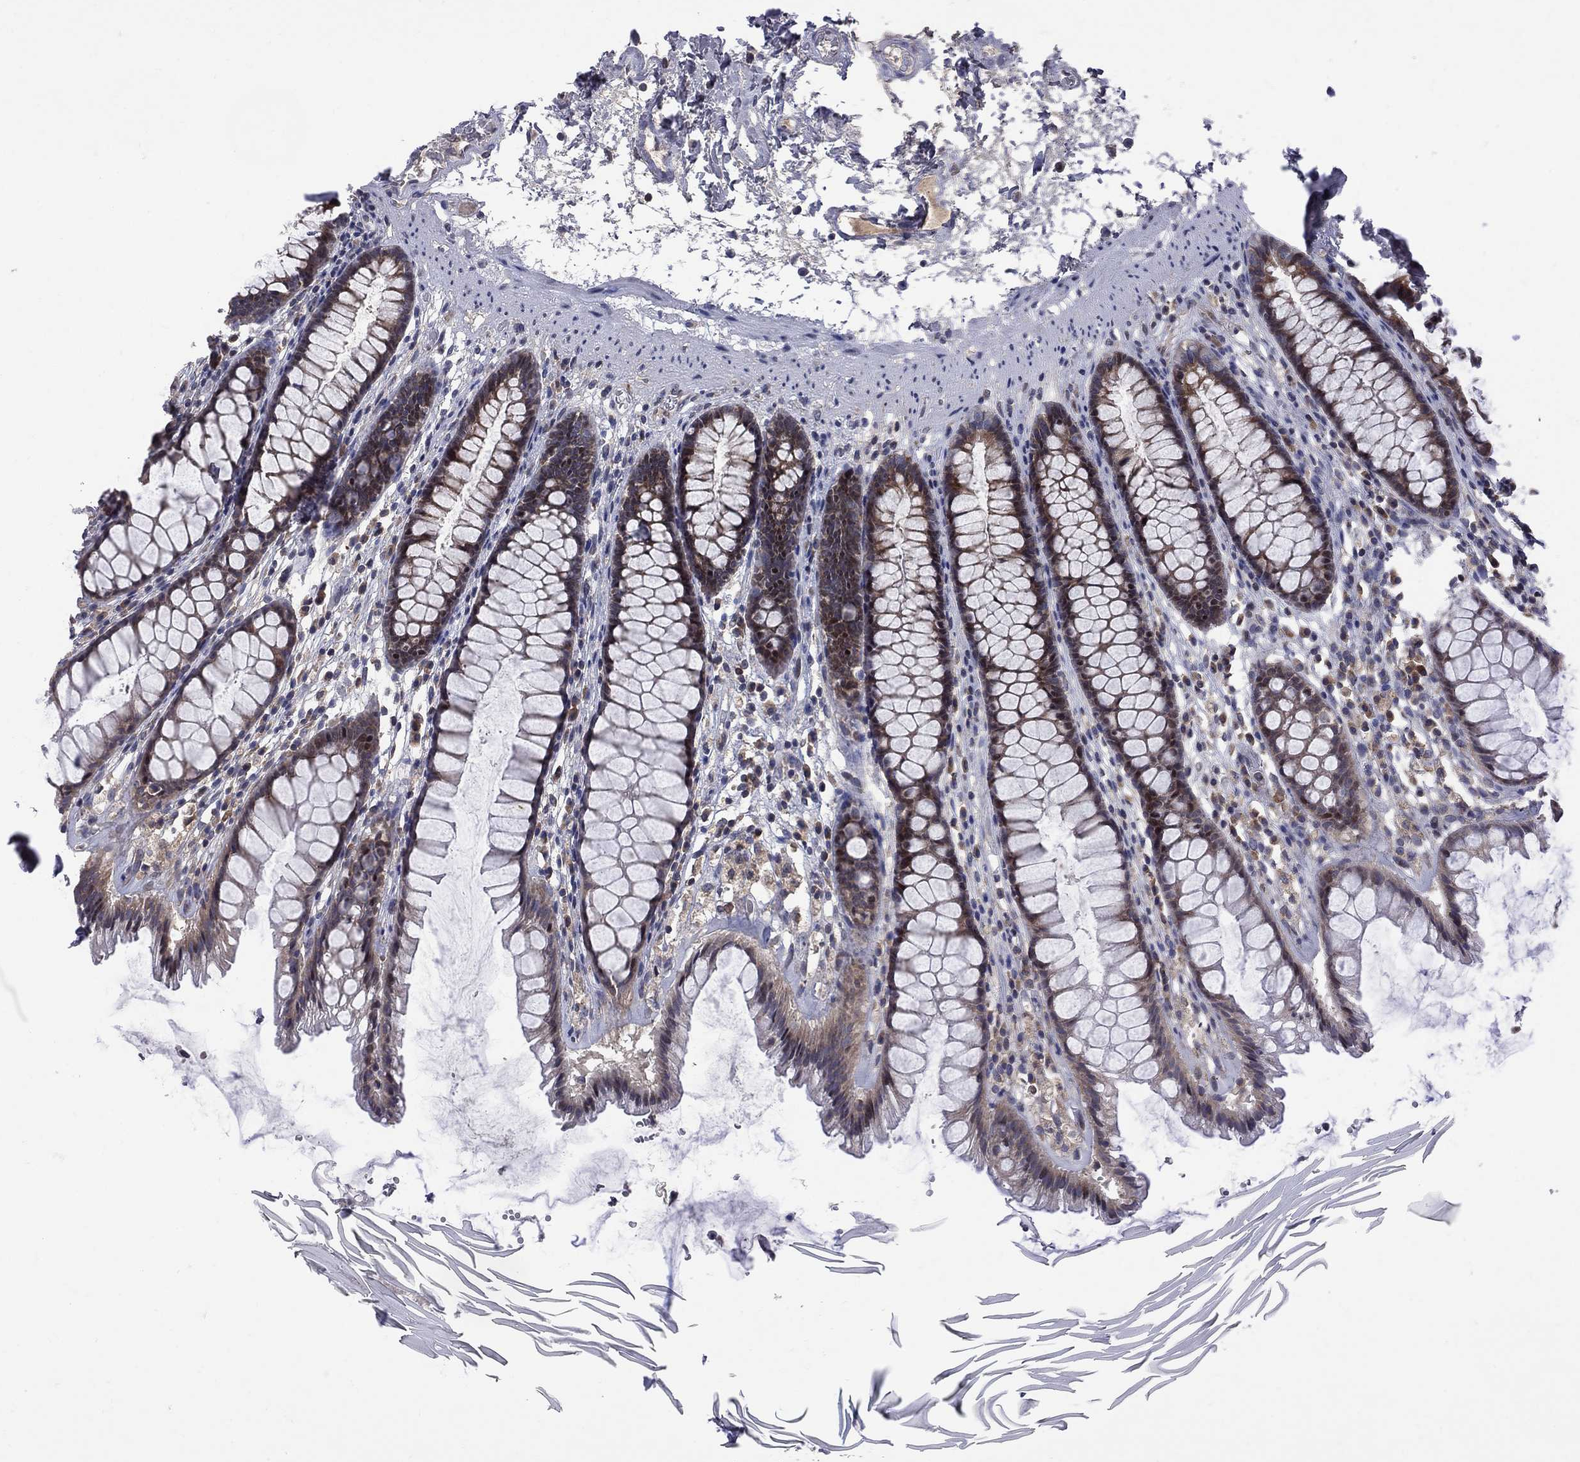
{"staining": {"intensity": "strong", "quantity": ">75%", "location": "cytoplasmic/membranous"}, "tissue": "rectum", "cell_type": "Glandular cells", "image_type": "normal", "snomed": [{"axis": "morphology", "description": "Normal tissue, NOS"}, {"axis": "topography", "description": "Rectum"}], "caption": "Immunohistochemical staining of unremarkable human rectum demonstrates strong cytoplasmic/membranous protein positivity in about >75% of glandular cells.", "gene": "CNOT11", "patient": {"sex": "male", "age": 72}}